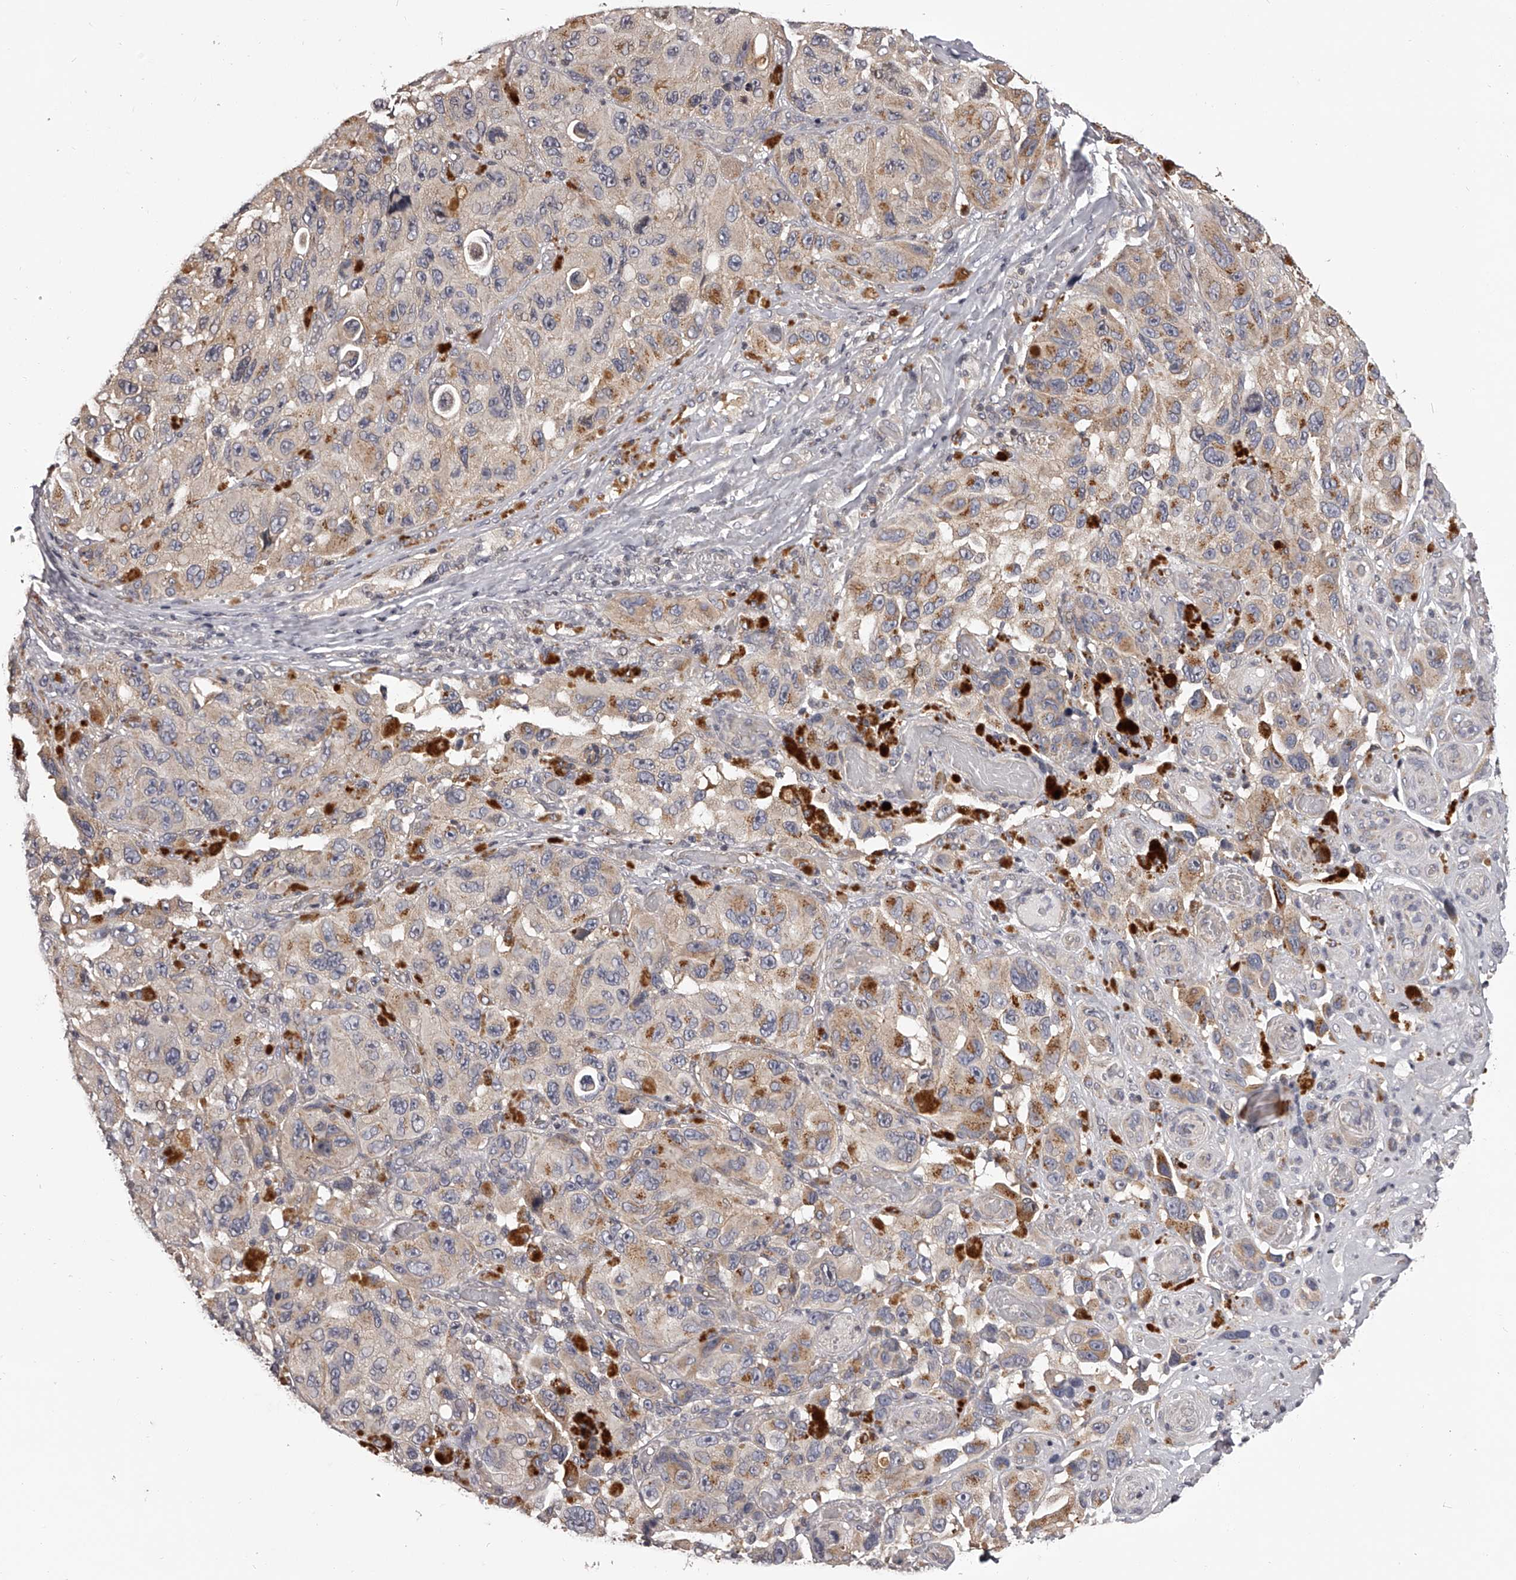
{"staining": {"intensity": "moderate", "quantity": "<25%", "location": "cytoplasmic/membranous"}, "tissue": "melanoma", "cell_type": "Tumor cells", "image_type": "cancer", "snomed": [{"axis": "morphology", "description": "Malignant melanoma, NOS"}, {"axis": "topography", "description": "Skin"}], "caption": "The immunohistochemical stain labels moderate cytoplasmic/membranous positivity in tumor cells of melanoma tissue.", "gene": "PFDN2", "patient": {"sex": "female", "age": 73}}